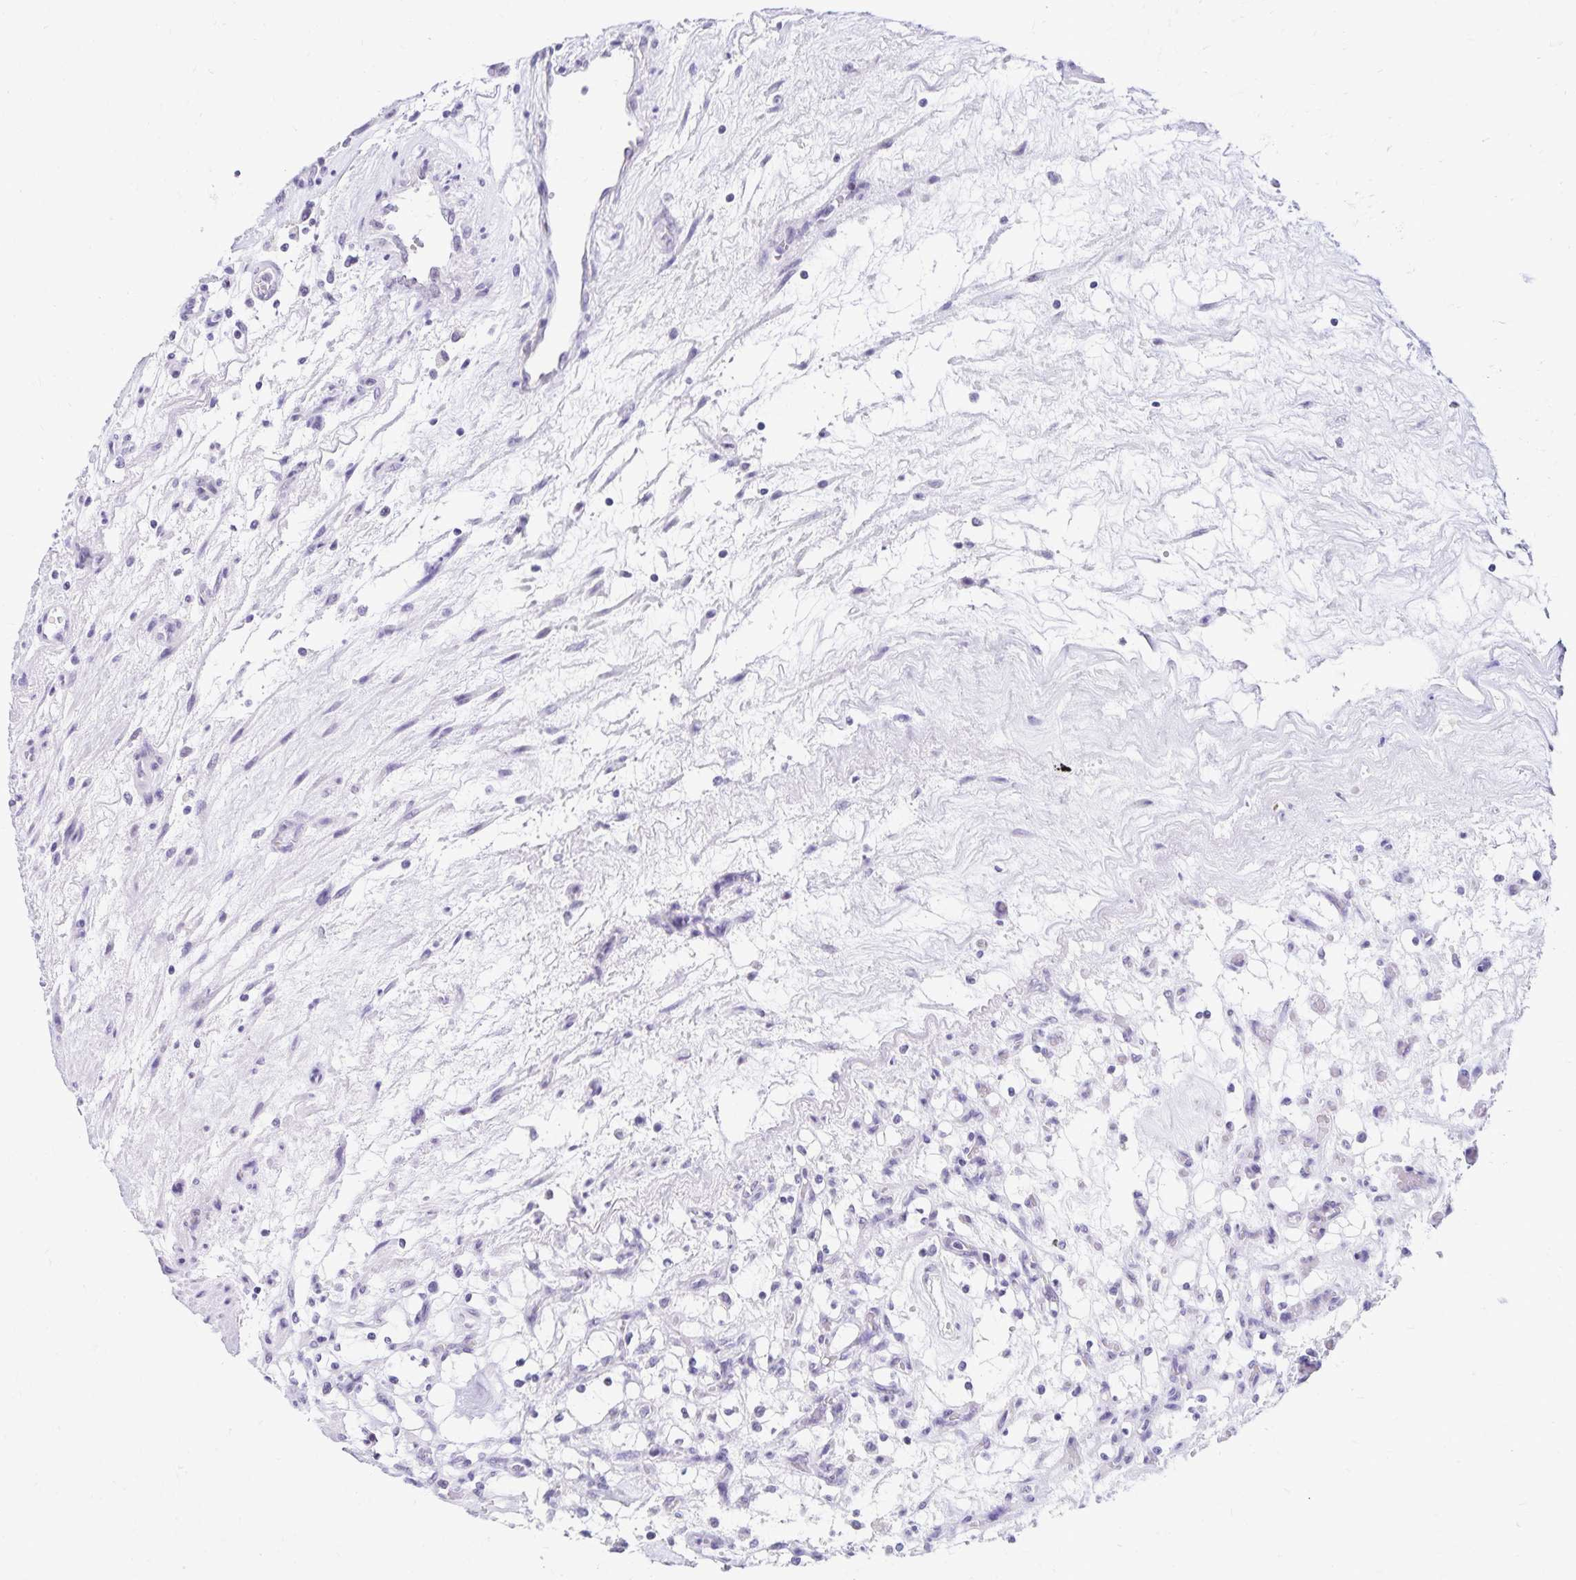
{"staining": {"intensity": "negative", "quantity": "none", "location": "none"}, "tissue": "renal cancer", "cell_type": "Tumor cells", "image_type": "cancer", "snomed": [{"axis": "morphology", "description": "Adenocarcinoma, NOS"}, {"axis": "topography", "description": "Kidney"}], "caption": "Immunohistochemistry (IHC) of human renal adenocarcinoma reveals no staining in tumor cells. The staining is performed using DAB (3,3'-diaminobenzidine) brown chromogen with nuclei counter-stained in using hematoxylin.", "gene": "FAM166C", "patient": {"sex": "female", "age": 69}}